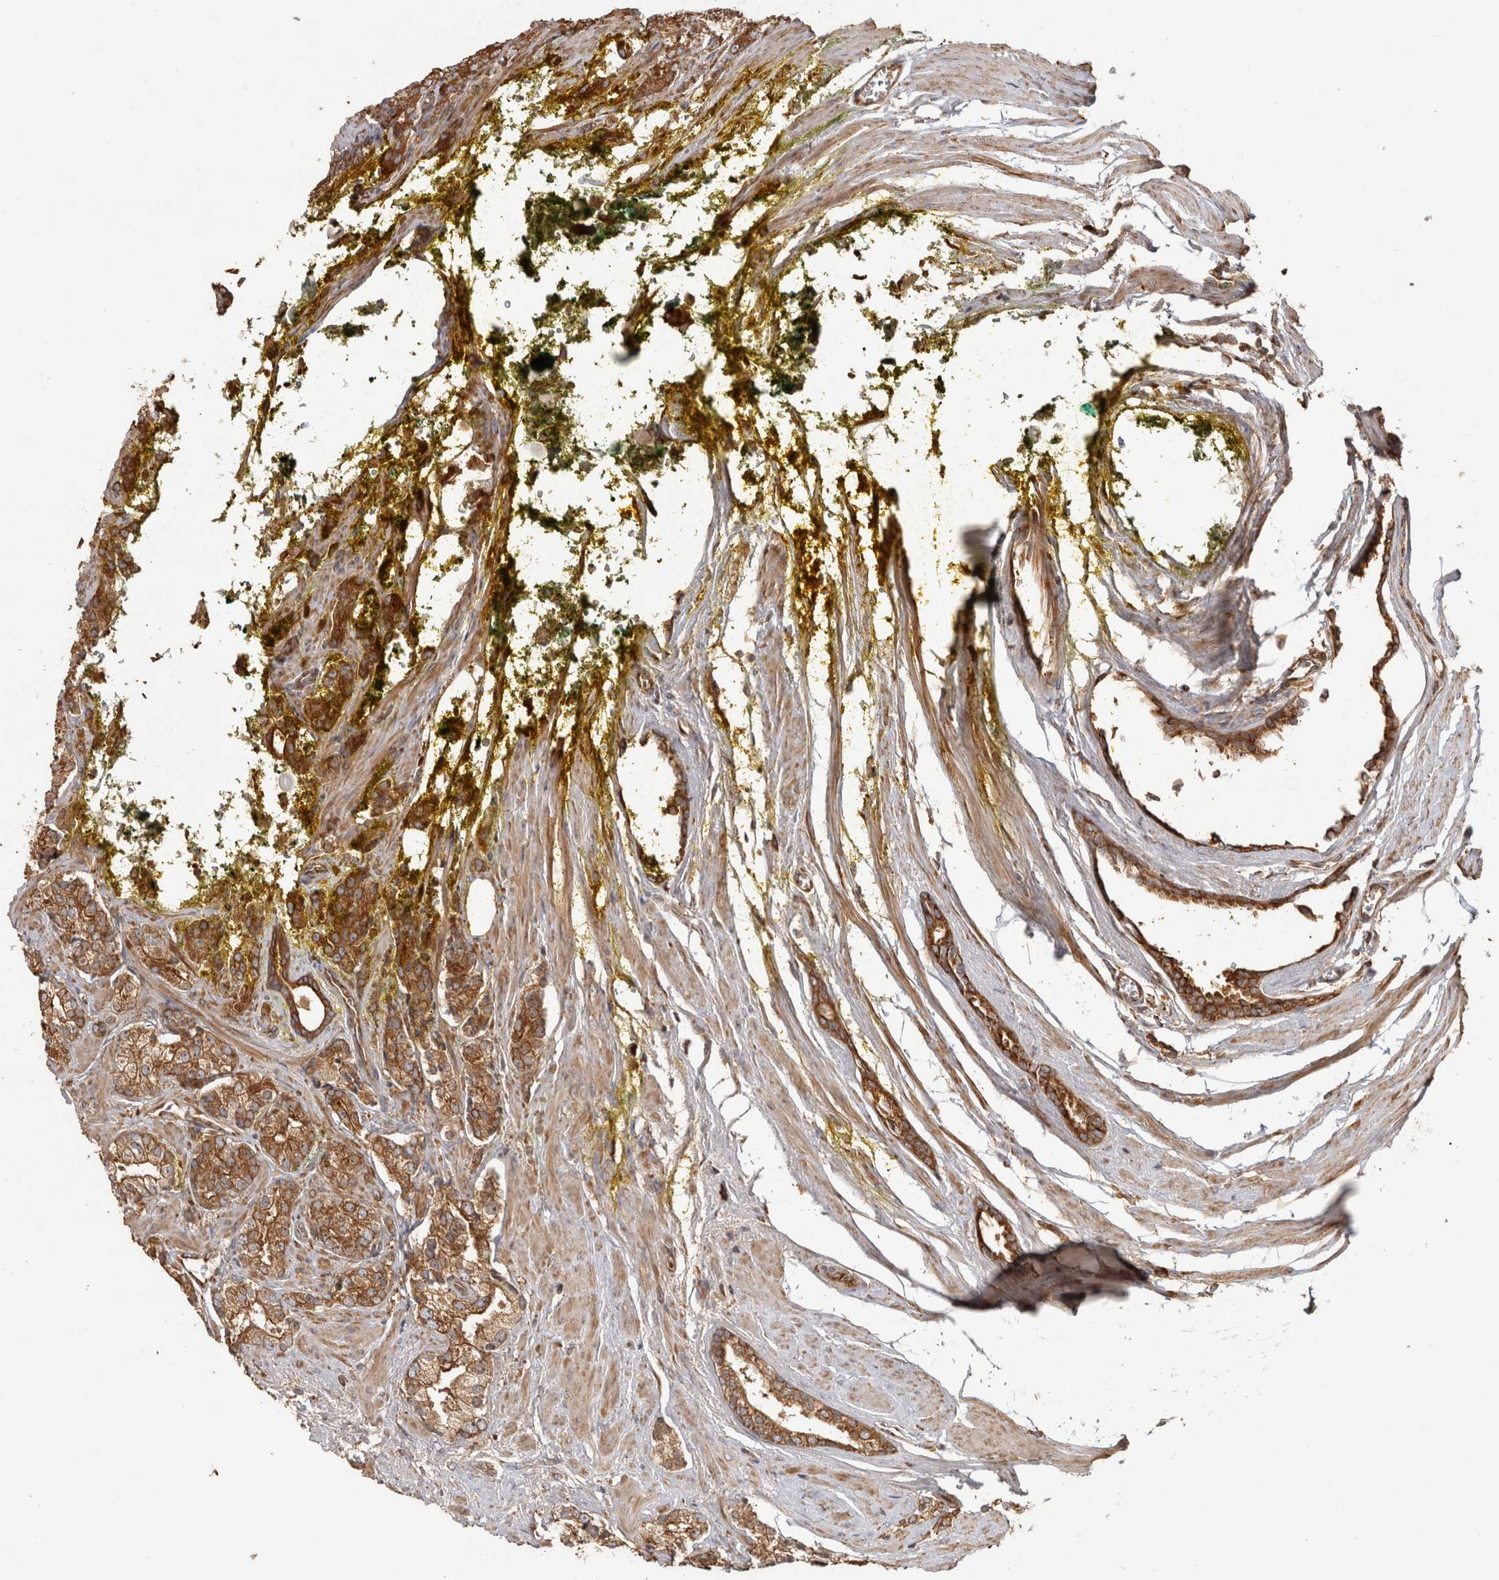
{"staining": {"intensity": "moderate", "quantity": ">75%", "location": "cytoplasmic/membranous"}, "tissue": "prostate cancer", "cell_type": "Tumor cells", "image_type": "cancer", "snomed": [{"axis": "morphology", "description": "Adenocarcinoma, High grade"}, {"axis": "topography", "description": "Prostate"}], "caption": "Protein staining of prostate cancer (high-grade adenocarcinoma) tissue displays moderate cytoplasmic/membranous expression in approximately >75% of tumor cells.", "gene": "CAMSAP2", "patient": {"sex": "male", "age": 71}}